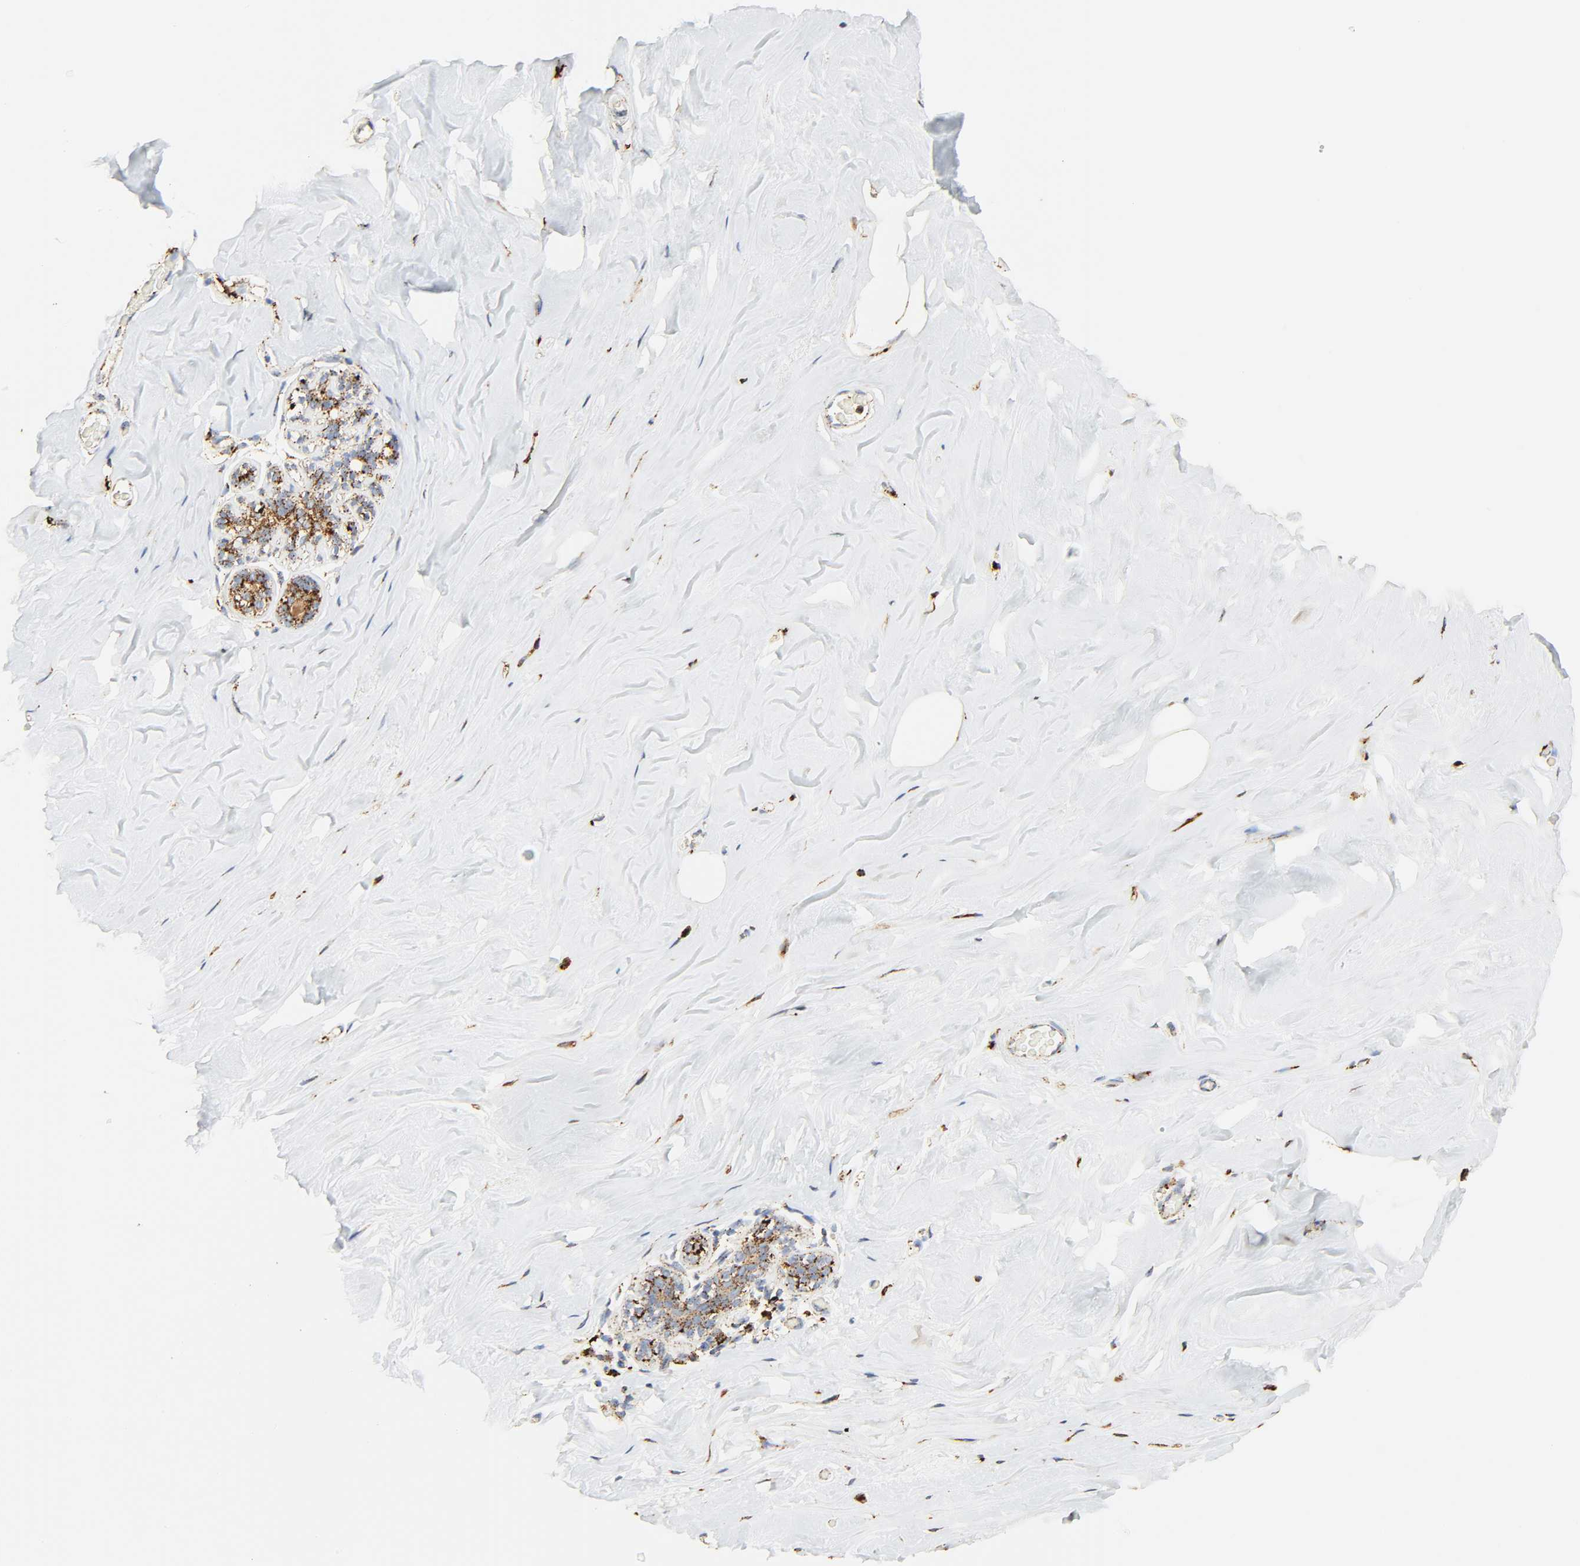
{"staining": {"intensity": "strong", "quantity": ">75%", "location": "cytoplasmic/membranous"}, "tissue": "breast", "cell_type": "Glandular cells", "image_type": "normal", "snomed": [{"axis": "morphology", "description": "Normal tissue, NOS"}, {"axis": "topography", "description": "Breast"}], "caption": "IHC of normal breast reveals high levels of strong cytoplasmic/membranous staining in about >75% of glandular cells.", "gene": "PSAP", "patient": {"sex": "female", "age": 75}}